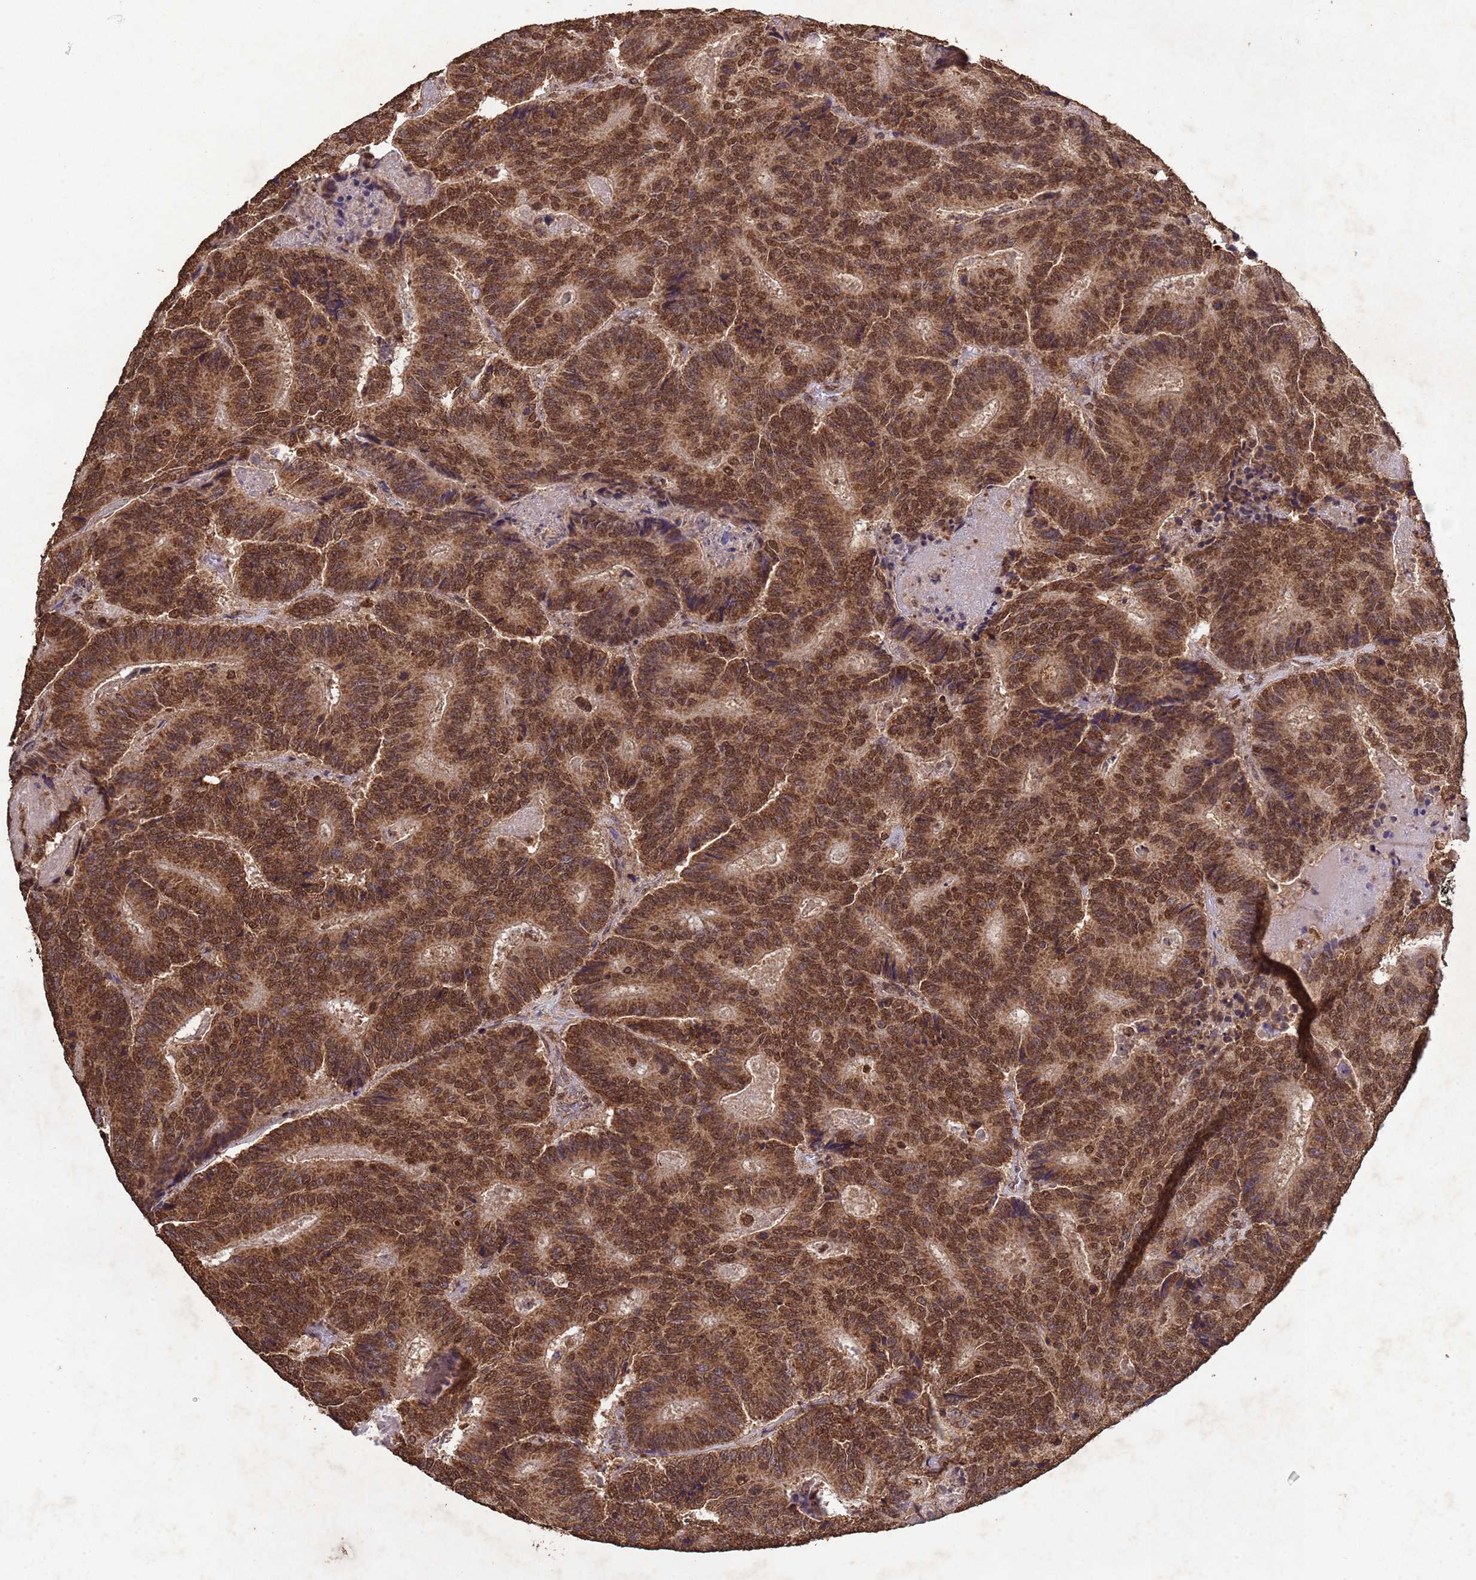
{"staining": {"intensity": "moderate", "quantity": ">75%", "location": "cytoplasmic/membranous,nuclear"}, "tissue": "colorectal cancer", "cell_type": "Tumor cells", "image_type": "cancer", "snomed": [{"axis": "morphology", "description": "Adenocarcinoma, NOS"}, {"axis": "topography", "description": "Colon"}], "caption": "This photomicrograph demonstrates IHC staining of colorectal adenocarcinoma, with medium moderate cytoplasmic/membranous and nuclear expression in approximately >75% of tumor cells.", "gene": "HDAC10", "patient": {"sex": "male", "age": 83}}